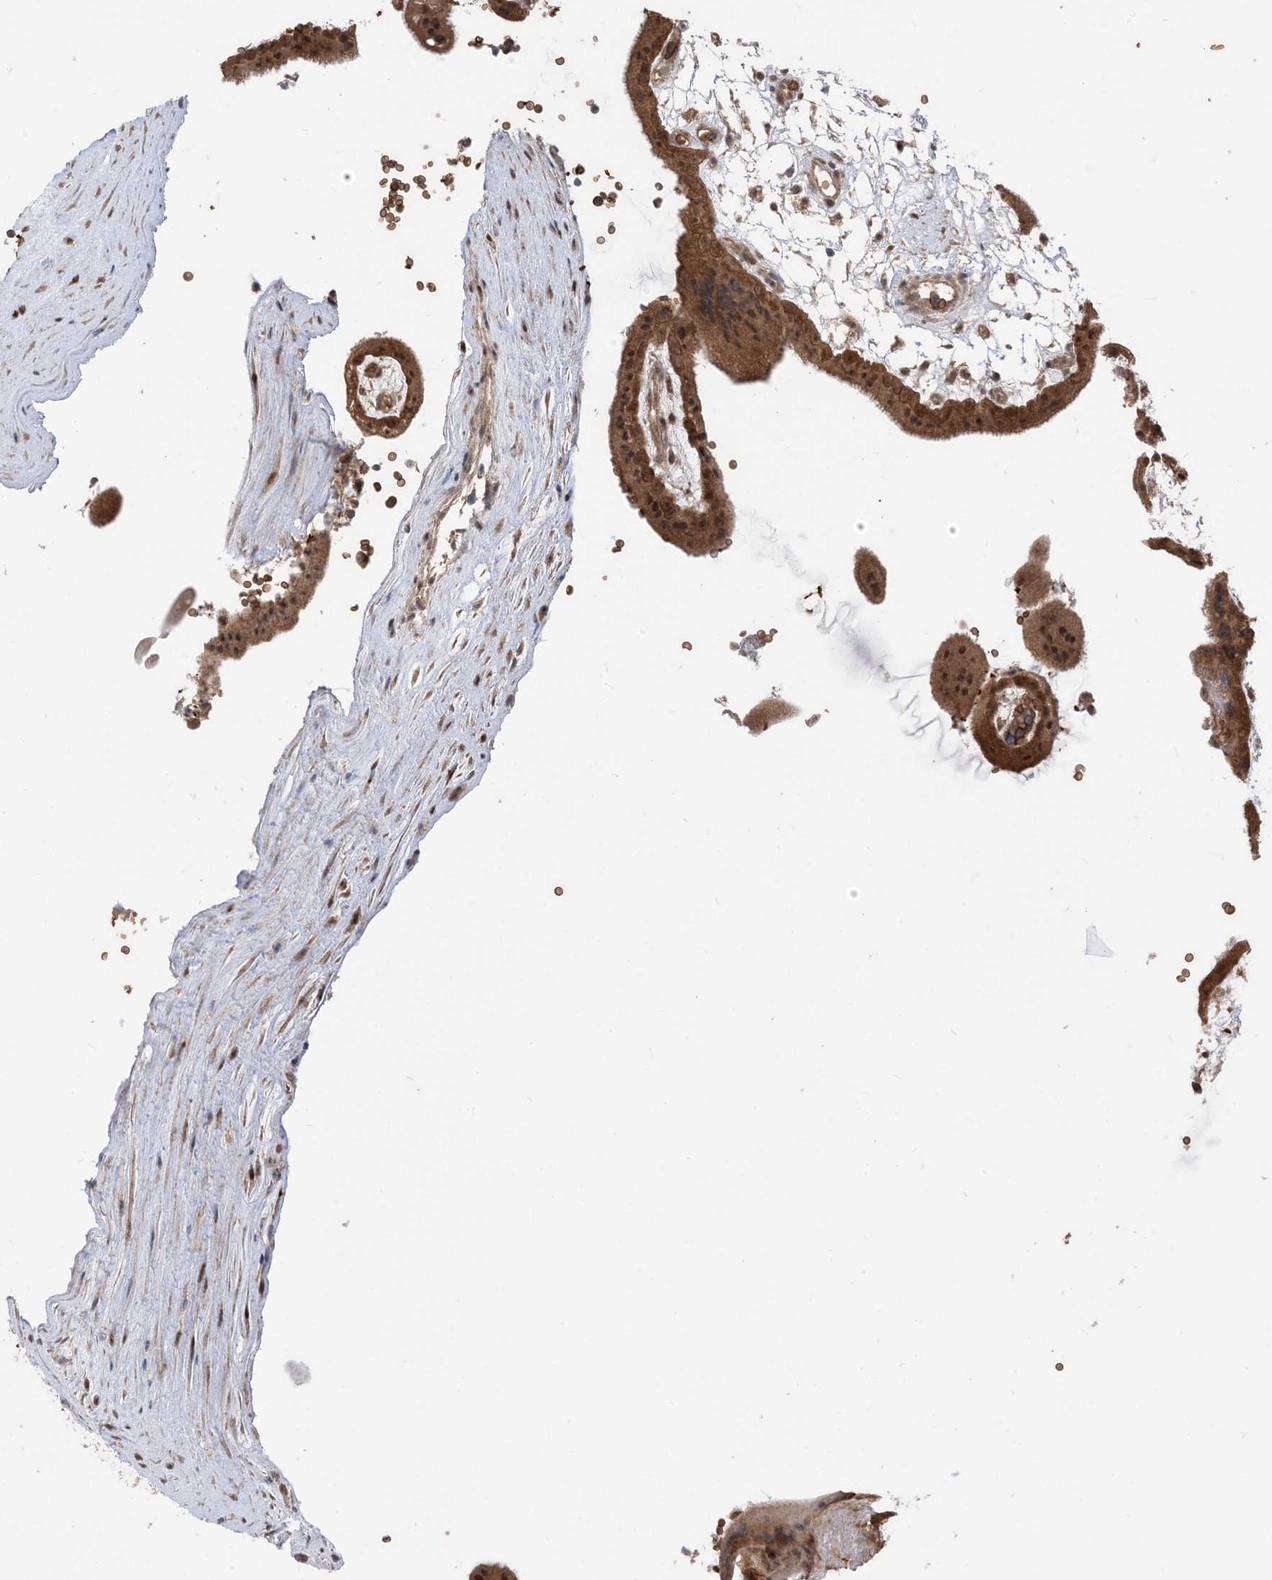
{"staining": {"intensity": "moderate", "quantity": ">75%", "location": "cytoplasmic/membranous"}, "tissue": "placenta", "cell_type": "Trophoblastic cells", "image_type": "normal", "snomed": [{"axis": "morphology", "description": "Normal tissue, NOS"}, {"axis": "topography", "description": "Placenta"}], "caption": "Normal placenta displays moderate cytoplasmic/membranous staining in approximately >75% of trophoblastic cells (DAB IHC, brown staining for protein, blue staining for nuclei)..", "gene": "PUSL1", "patient": {"sex": "female", "age": 18}}